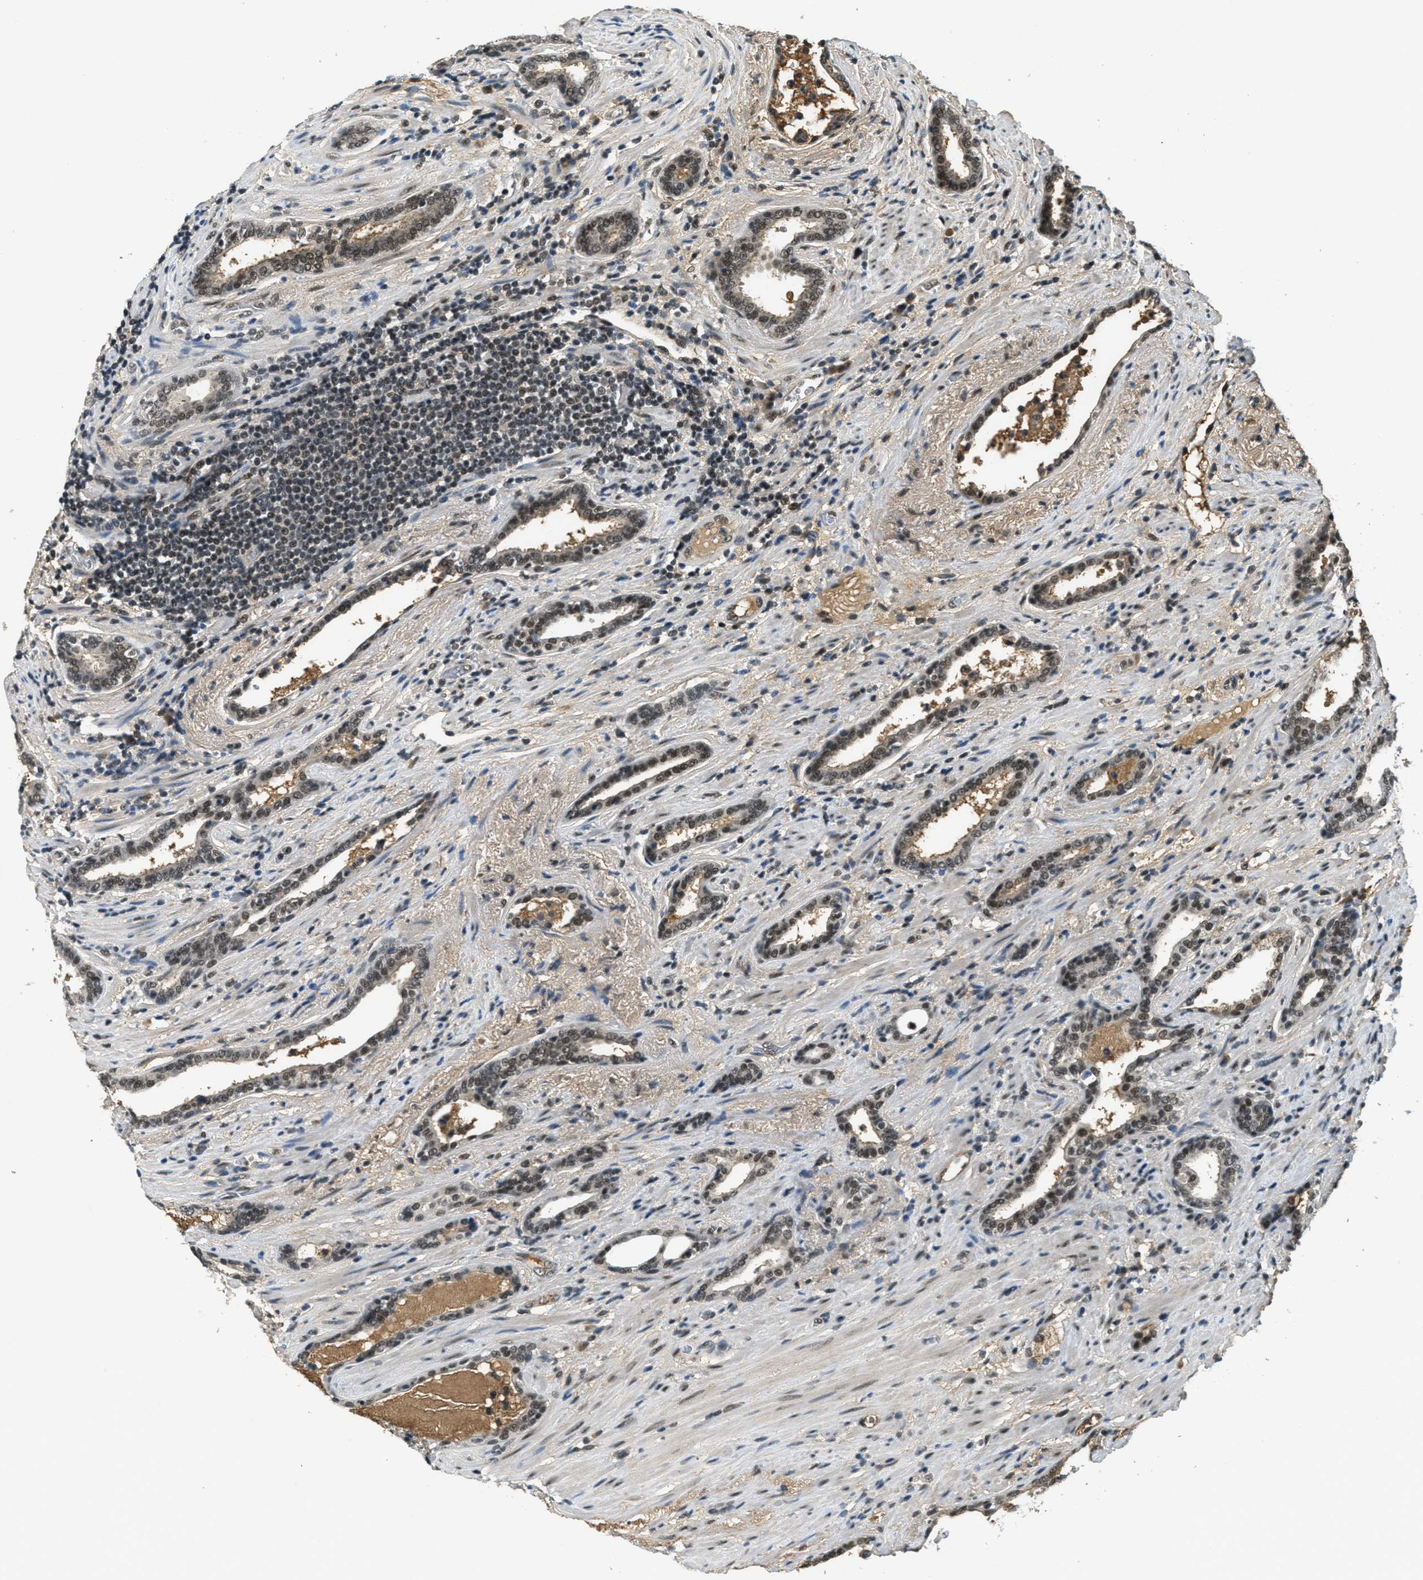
{"staining": {"intensity": "moderate", "quantity": ">75%", "location": "nuclear"}, "tissue": "prostate cancer", "cell_type": "Tumor cells", "image_type": "cancer", "snomed": [{"axis": "morphology", "description": "Adenocarcinoma, High grade"}, {"axis": "topography", "description": "Prostate"}], "caption": "Immunohistochemical staining of adenocarcinoma (high-grade) (prostate) displays moderate nuclear protein staining in approximately >75% of tumor cells.", "gene": "ZNF148", "patient": {"sex": "male", "age": 71}}